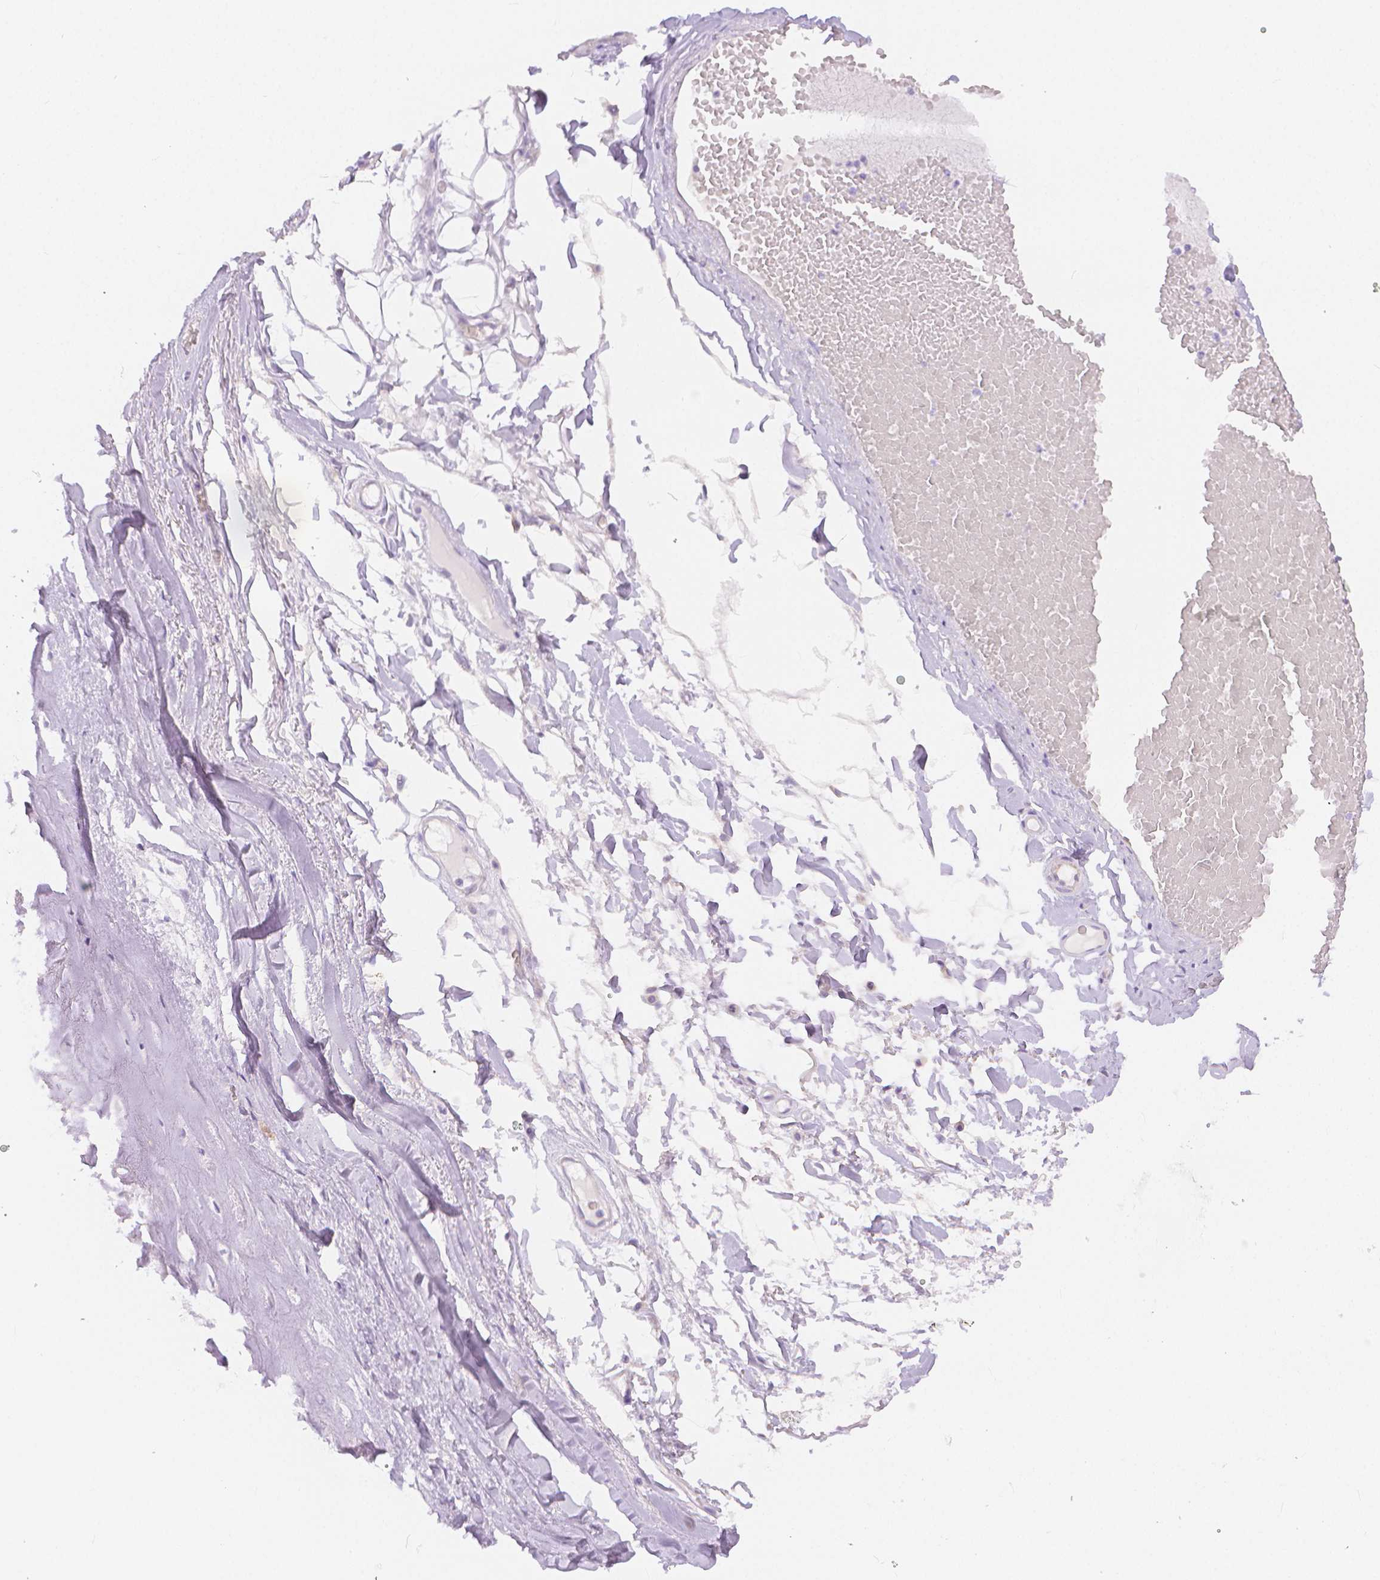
{"staining": {"intensity": "negative", "quantity": "none", "location": "none"}, "tissue": "adipose tissue", "cell_type": "Adipocytes", "image_type": "normal", "snomed": [{"axis": "morphology", "description": "Normal tissue, NOS"}, {"axis": "topography", "description": "Lymph node"}, {"axis": "topography", "description": "Cartilage tissue"}, {"axis": "topography", "description": "Nasopharynx"}], "caption": "A high-resolution photomicrograph shows immunohistochemistry staining of unremarkable adipose tissue, which exhibits no significant expression in adipocytes.", "gene": "SLC27A5", "patient": {"sex": "male", "age": 63}}